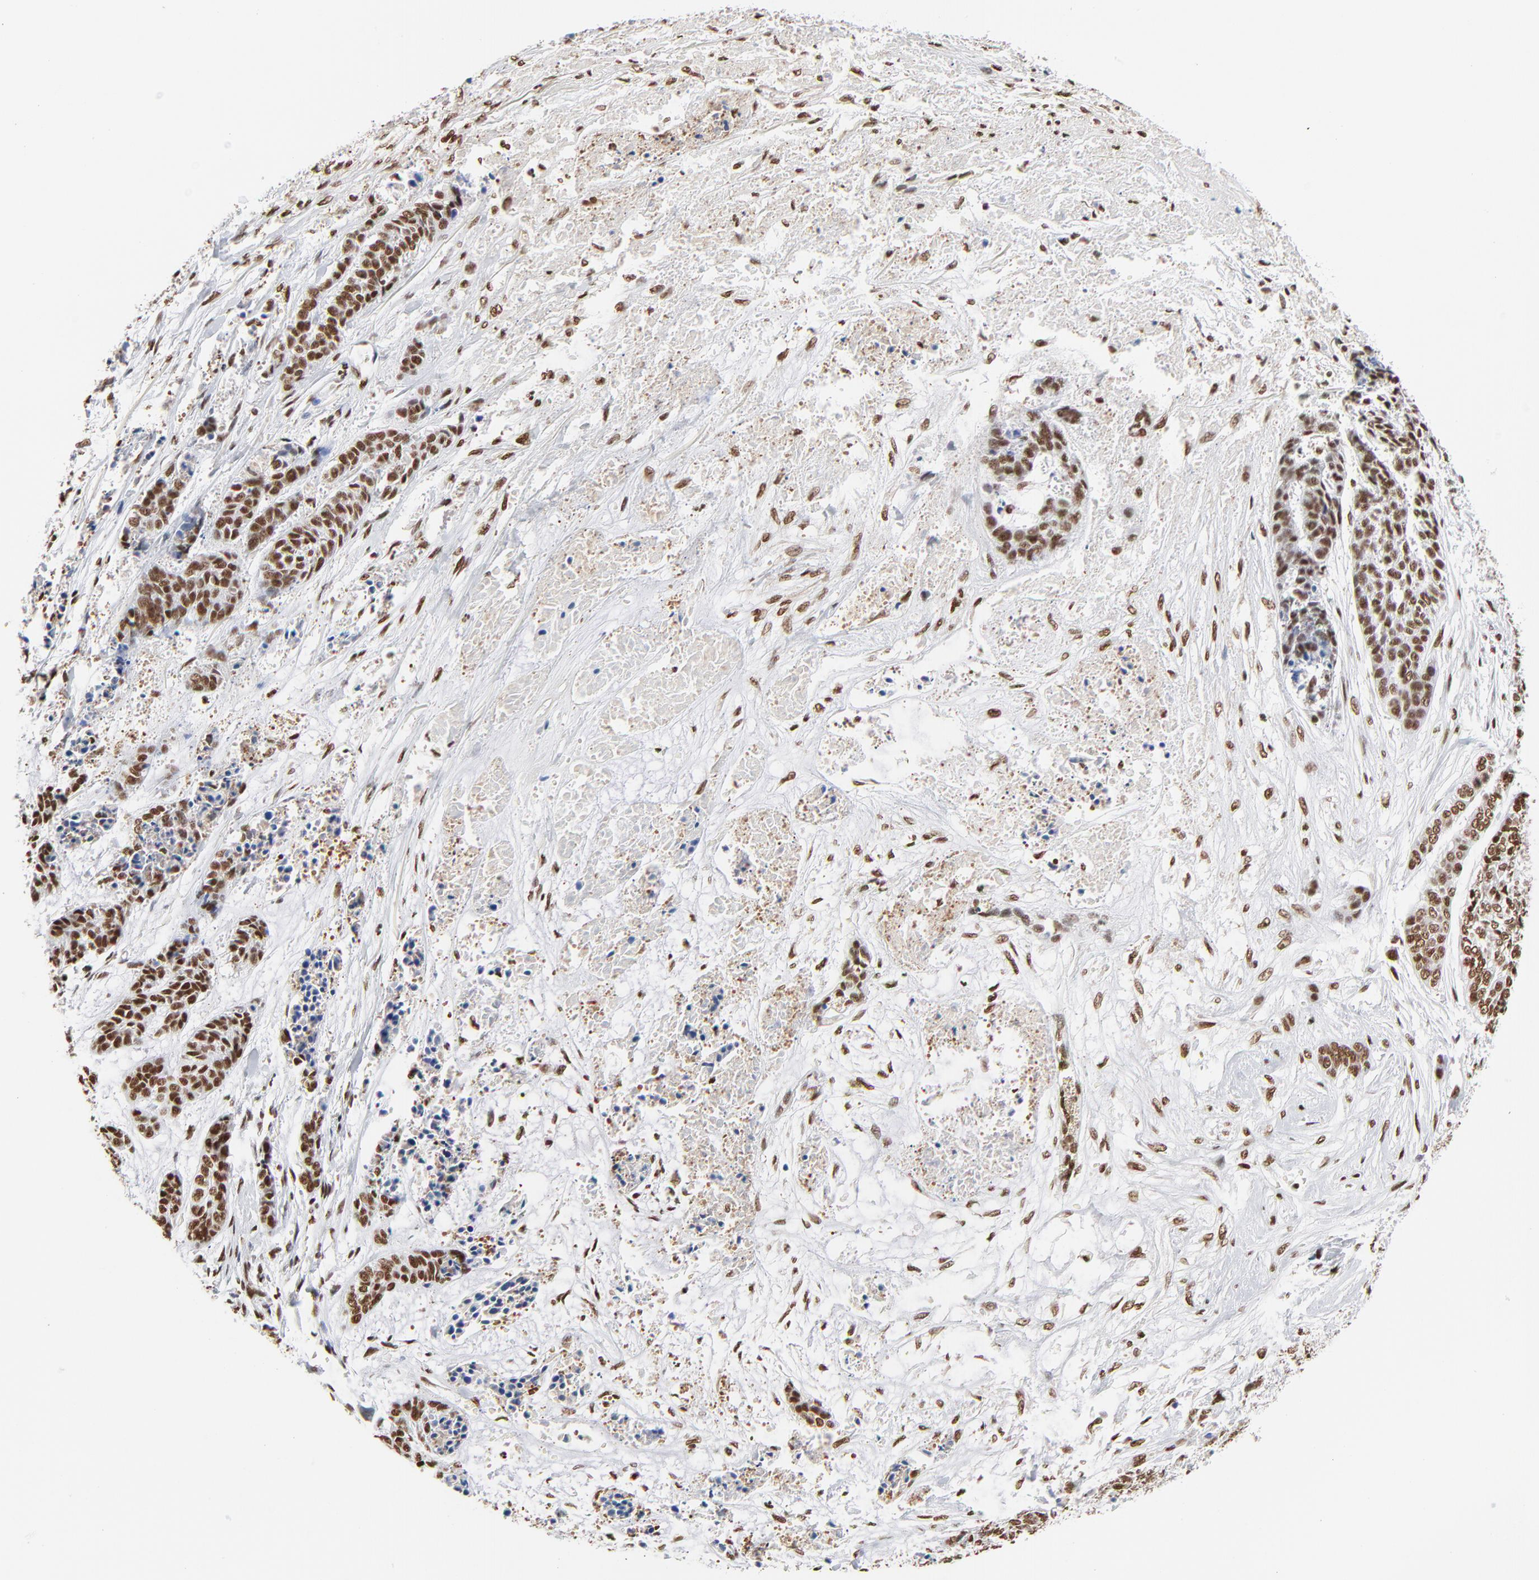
{"staining": {"intensity": "strong", "quantity": ">75%", "location": "nuclear"}, "tissue": "skin cancer", "cell_type": "Tumor cells", "image_type": "cancer", "snomed": [{"axis": "morphology", "description": "Basal cell carcinoma"}, {"axis": "topography", "description": "Skin"}], "caption": "Human skin cancer (basal cell carcinoma) stained with a brown dye exhibits strong nuclear positive expression in approximately >75% of tumor cells.", "gene": "CREB1", "patient": {"sex": "female", "age": 64}}